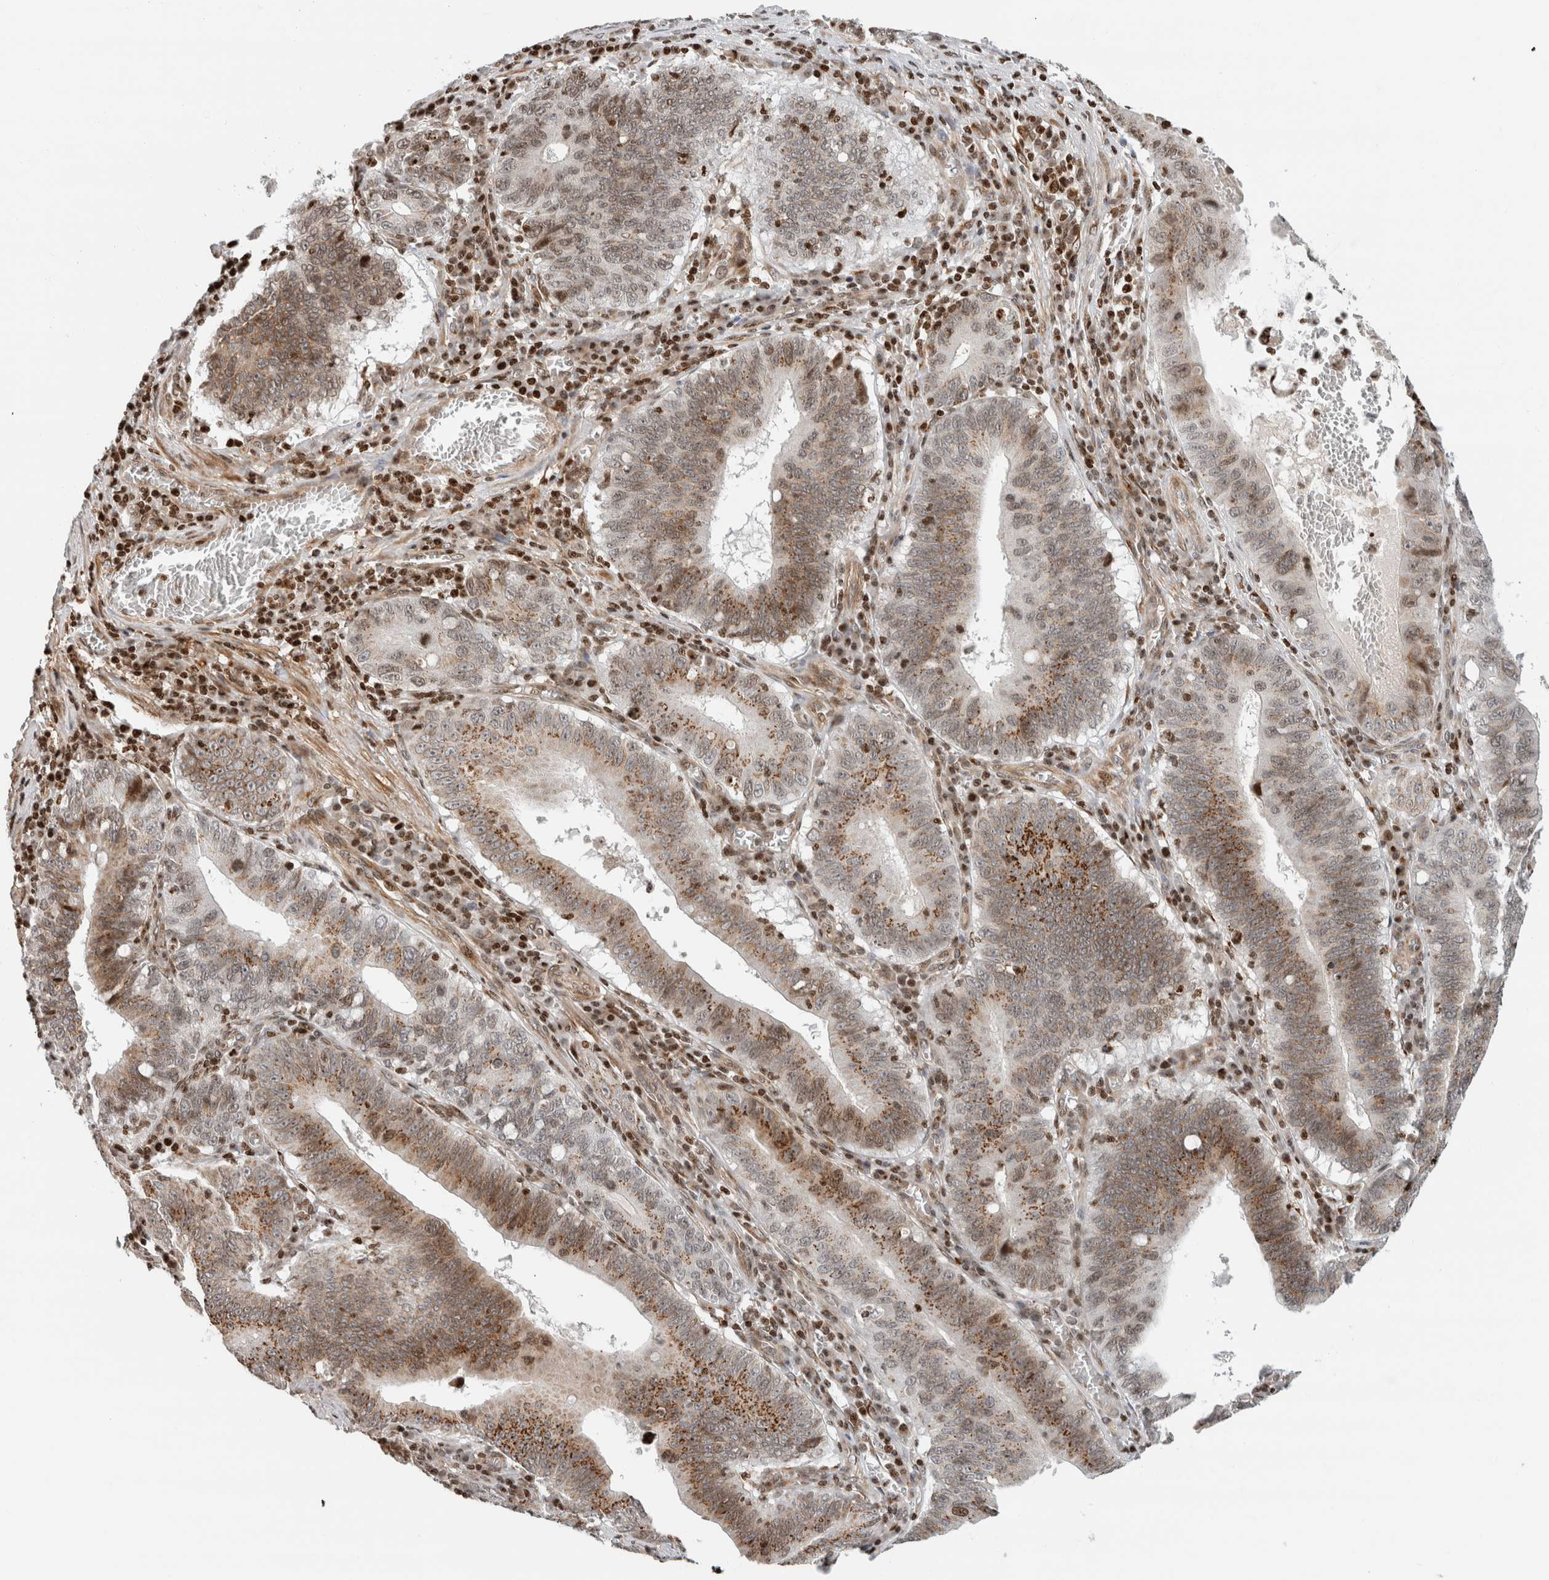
{"staining": {"intensity": "moderate", "quantity": ">75%", "location": "cytoplasmic/membranous"}, "tissue": "stomach cancer", "cell_type": "Tumor cells", "image_type": "cancer", "snomed": [{"axis": "morphology", "description": "Adenocarcinoma, NOS"}, {"axis": "topography", "description": "Stomach"}, {"axis": "topography", "description": "Gastric cardia"}], "caption": "Brown immunohistochemical staining in adenocarcinoma (stomach) displays moderate cytoplasmic/membranous positivity in approximately >75% of tumor cells.", "gene": "GINS4", "patient": {"sex": "male", "age": 59}}